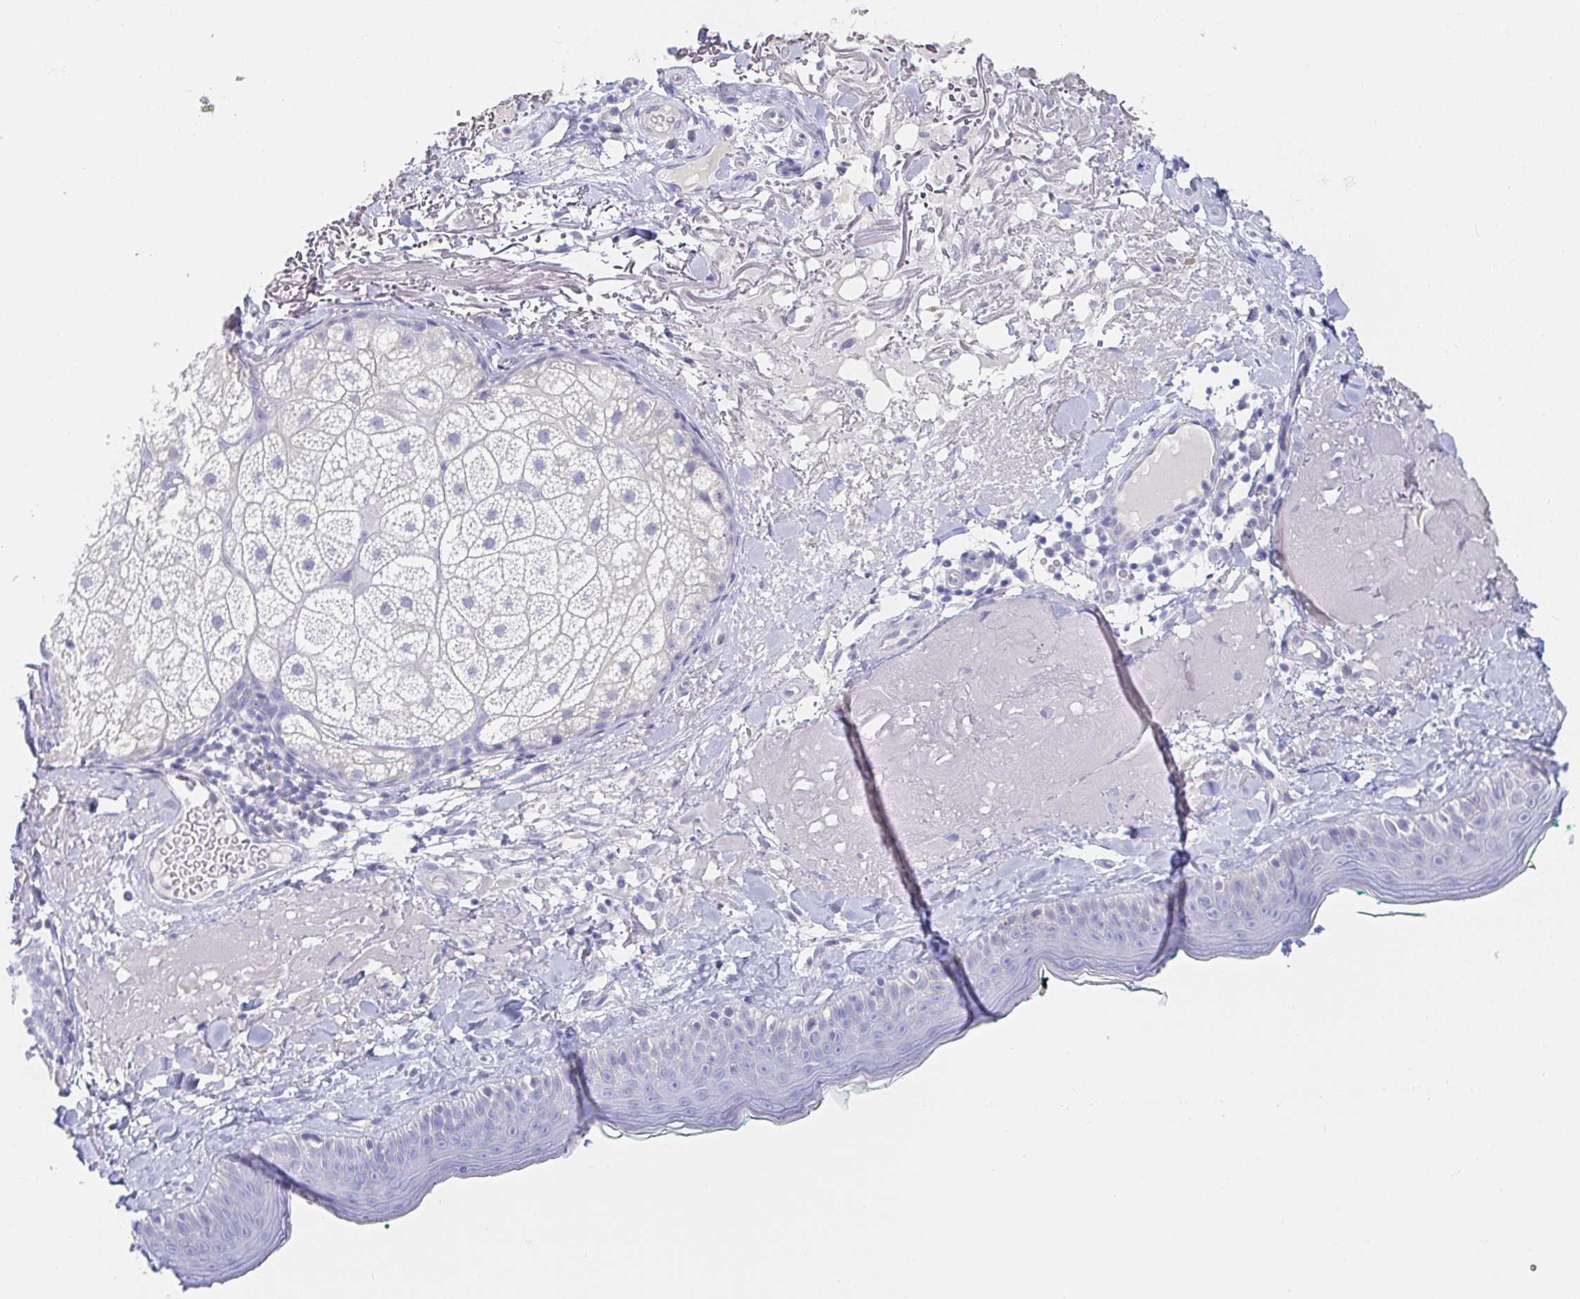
{"staining": {"intensity": "negative", "quantity": "none", "location": "none"}, "tissue": "skin", "cell_type": "Fibroblasts", "image_type": "normal", "snomed": [{"axis": "morphology", "description": "Normal tissue, NOS"}, {"axis": "topography", "description": "Skin"}], "caption": "IHC micrograph of normal skin stained for a protein (brown), which exhibits no staining in fibroblasts. (DAB immunohistochemistry (IHC) visualized using brightfield microscopy, high magnification).", "gene": "PDE6B", "patient": {"sex": "male", "age": 73}}